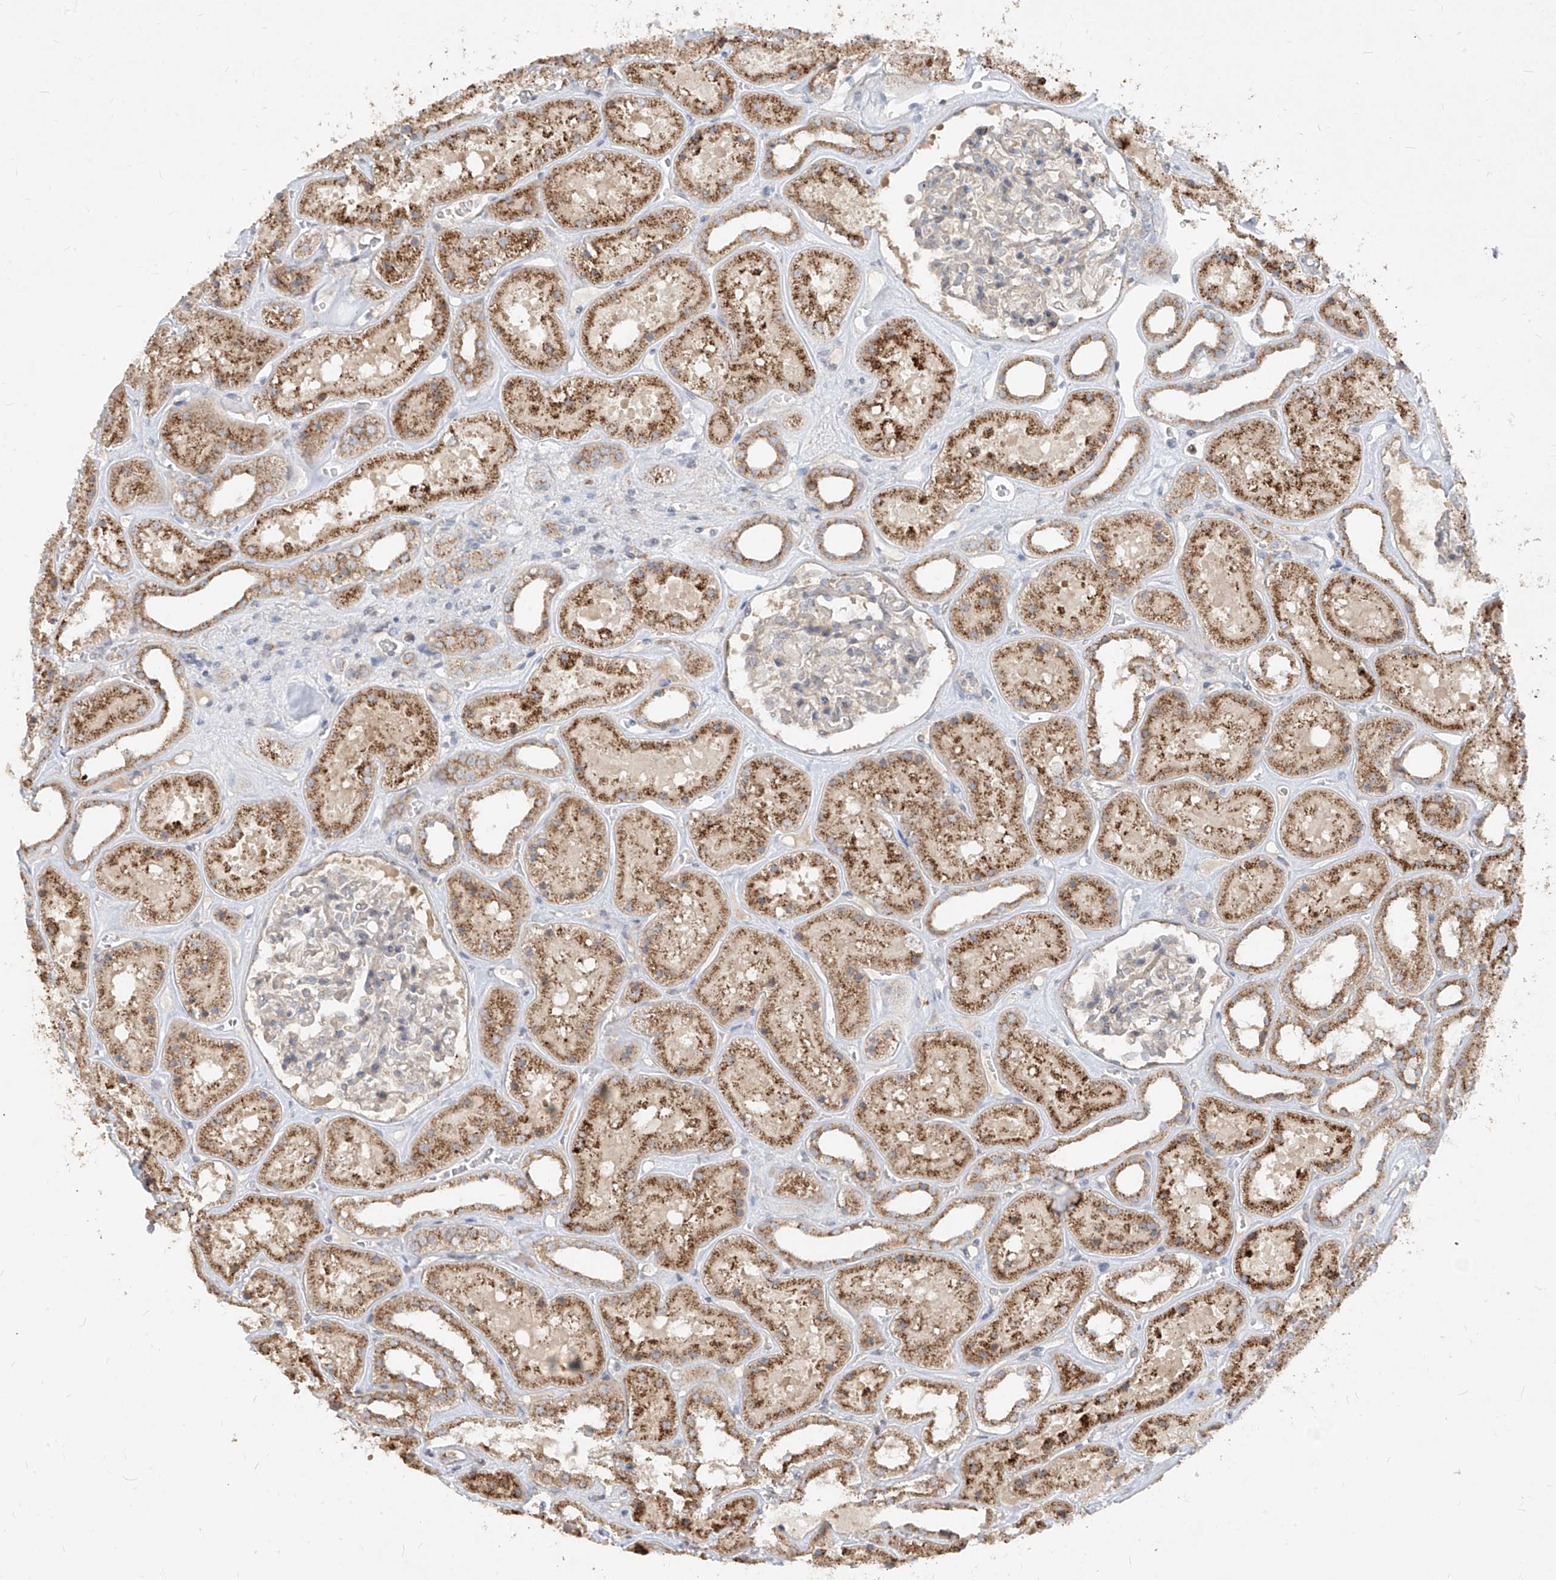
{"staining": {"intensity": "weak", "quantity": "<25%", "location": "cytoplasmic/membranous"}, "tissue": "kidney", "cell_type": "Cells in glomeruli", "image_type": "normal", "snomed": [{"axis": "morphology", "description": "Normal tissue, NOS"}, {"axis": "topography", "description": "Kidney"}], "caption": "IHC photomicrograph of unremarkable kidney stained for a protein (brown), which demonstrates no expression in cells in glomeruli. (DAB immunohistochemistry (IHC) with hematoxylin counter stain).", "gene": "ABCD3", "patient": {"sex": "female", "age": 41}}